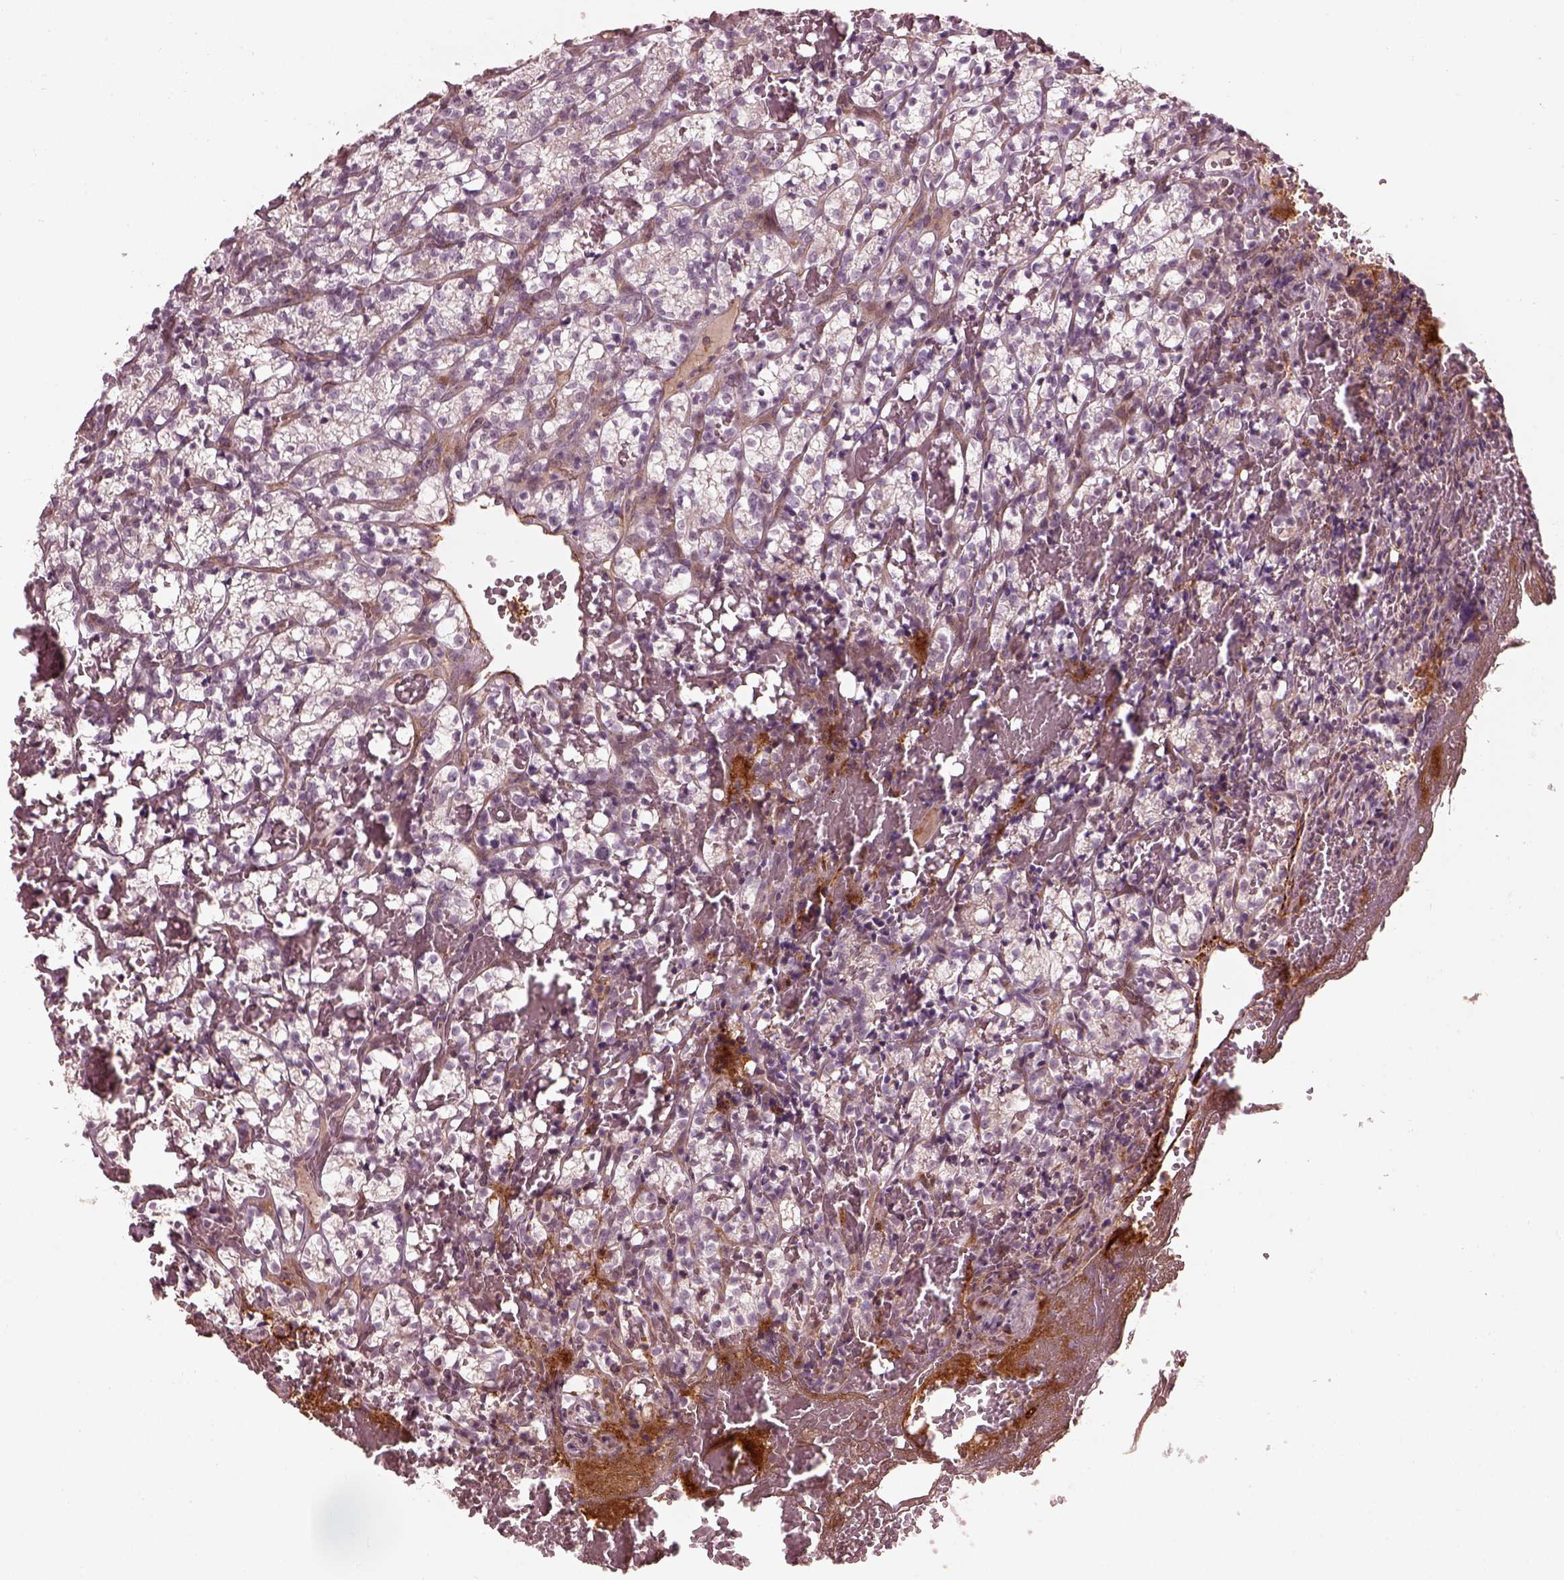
{"staining": {"intensity": "negative", "quantity": "none", "location": "none"}, "tissue": "renal cancer", "cell_type": "Tumor cells", "image_type": "cancer", "snomed": [{"axis": "morphology", "description": "Adenocarcinoma, NOS"}, {"axis": "topography", "description": "Kidney"}], "caption": "This histopathology image is of renal cancer (adenocarcinoma) stained with immunohistochemistry to label a protein in brown with the nuclei are counter-stained blue. There is no expression in tumor cells. (DAB (3,3'-diaminobenzidine) IHC visualized using brightfield microscopy, high magnification).", "gene": "EFEMP1", "patient": {"sex": "female", "age": 69}}